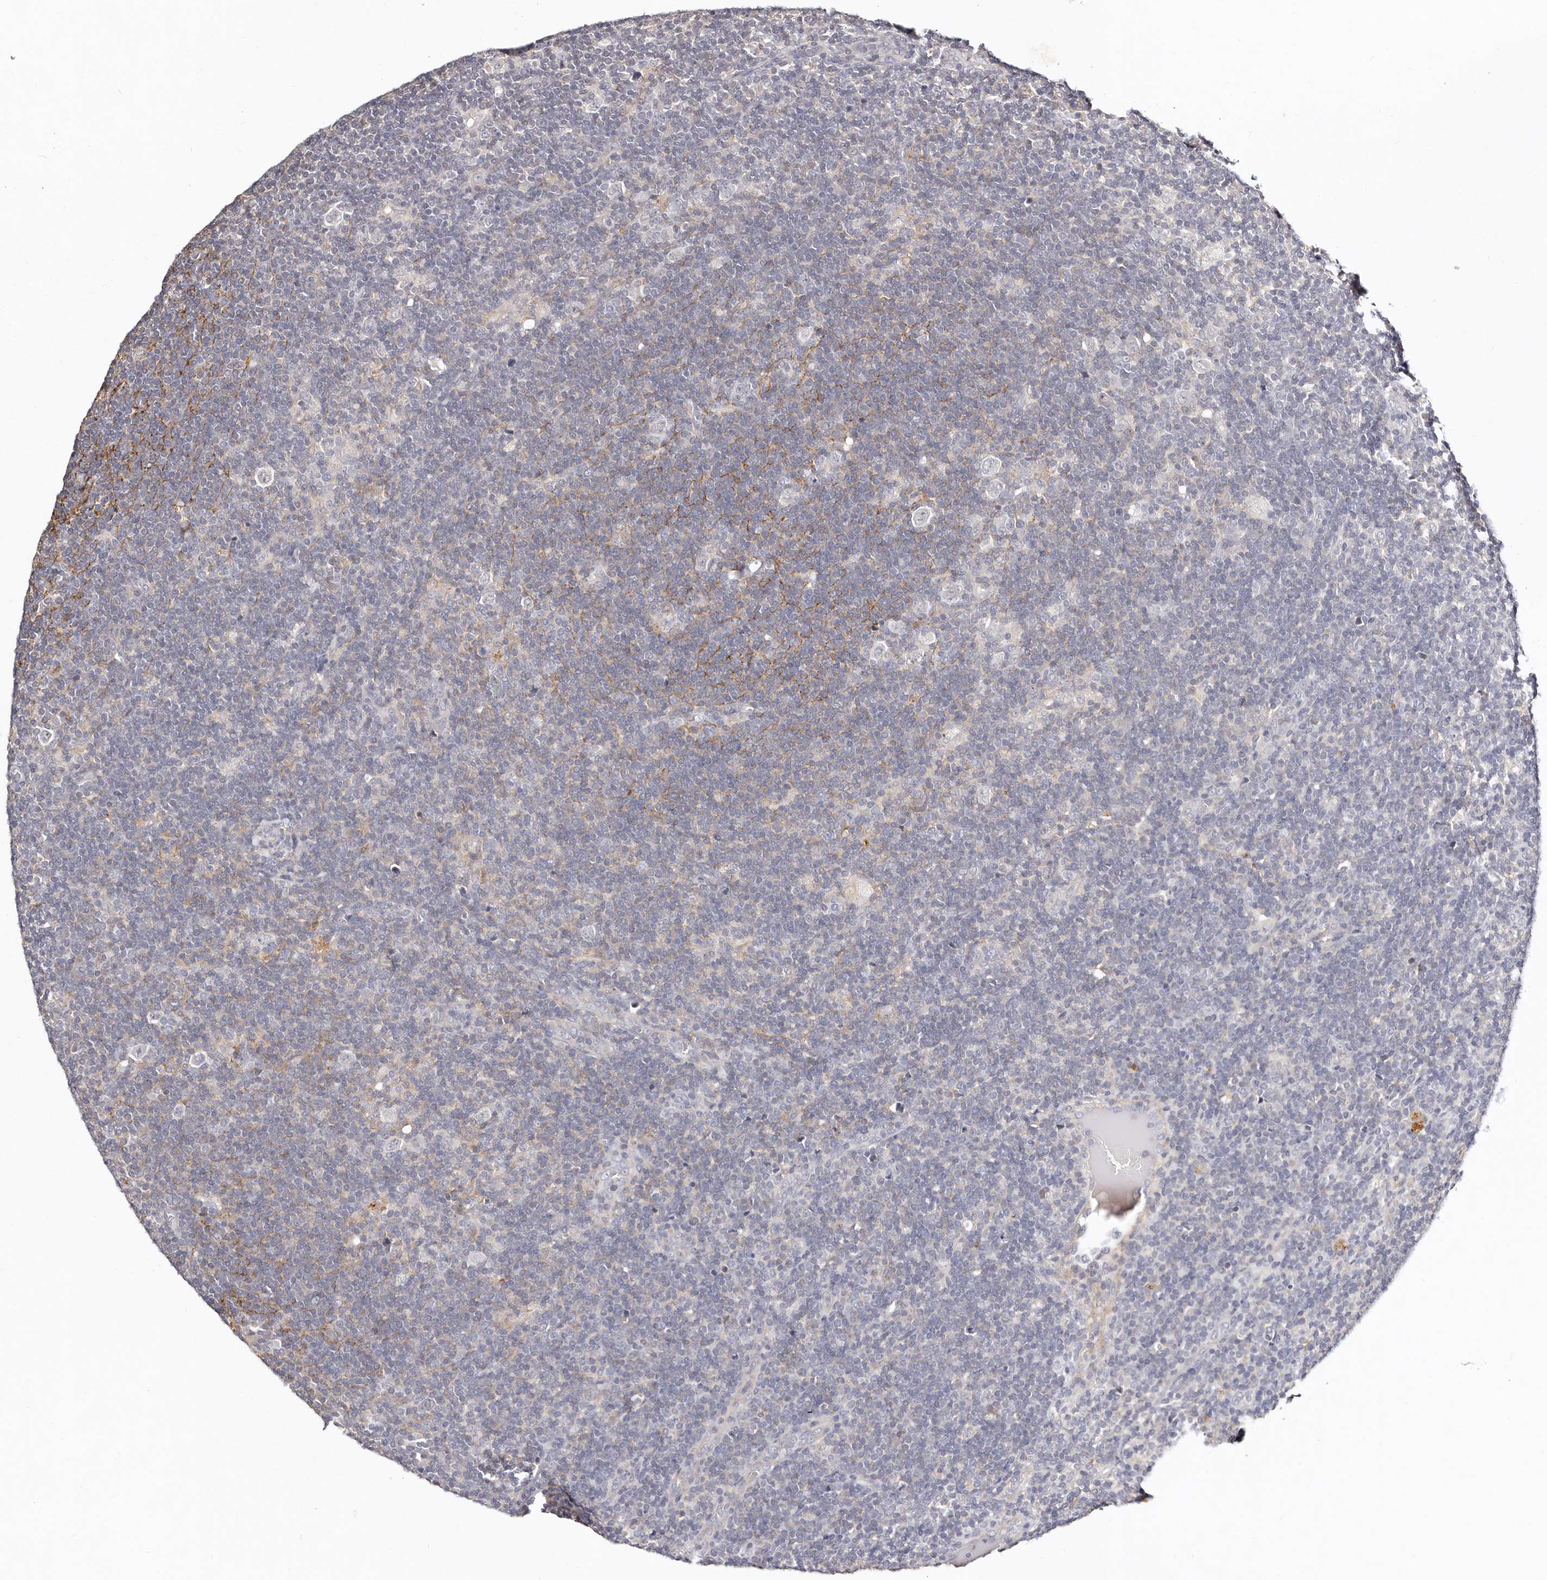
{"staining": {"intensity": "negative", "quantity": "none", "location": "none"}, "tissue": "lymphoma", "cell_type": "Tumor cells", "image_type": "cancer", "snomed": [{"axis": "morphology", "description": "Hodgkin's disease, NOS"}, {"axis": "topography", "description": "Lymph node"}], "caption": "Immunohistochemical staining of human Hodgkin's disease demonstrates no significant positivity in tumor cells.", "gene": "MRPS33", "patient": {"sex": "female", "age": 57}}